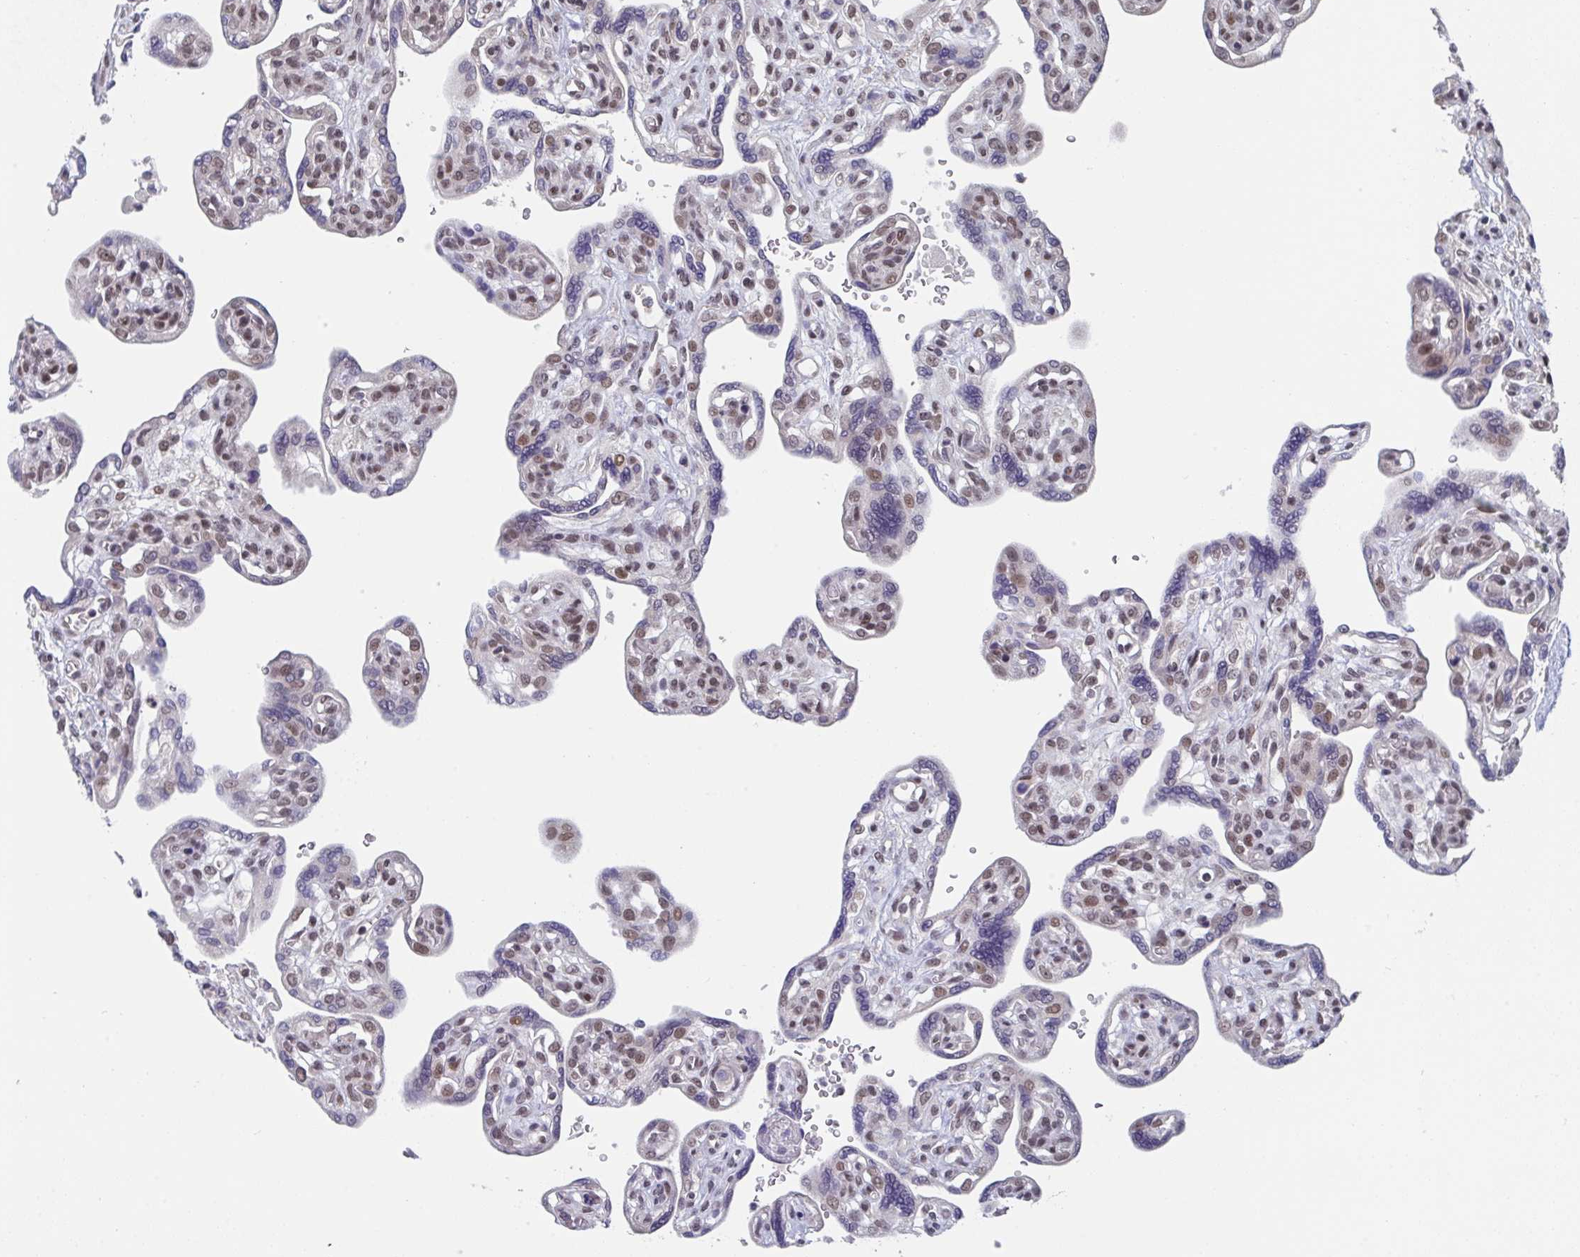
{"staining": {"intensity": "moderate", "quantity": ">75%", "location": "cytoplasmic/membranous,nuclear"}, "tissue": "placenta", "cell_type": "Decidual cells", "image_type": "normal", "snomed": [{"axis": "morphology", "description": "Normal tissue, NOS"}, {"axis": "topography", "description": "Placenta"}], "caption": "Immunohistochemical staining of normal human placenta exhibits medium levels of moderate cytoplasmic/membranous,nuclear positivity in about >75% of decidual cells. Ihc stains the protein in brown and the nuclei are stained blue.", "gene": "JMJD1C", "patient": {"sex": "female", "age": 39}}